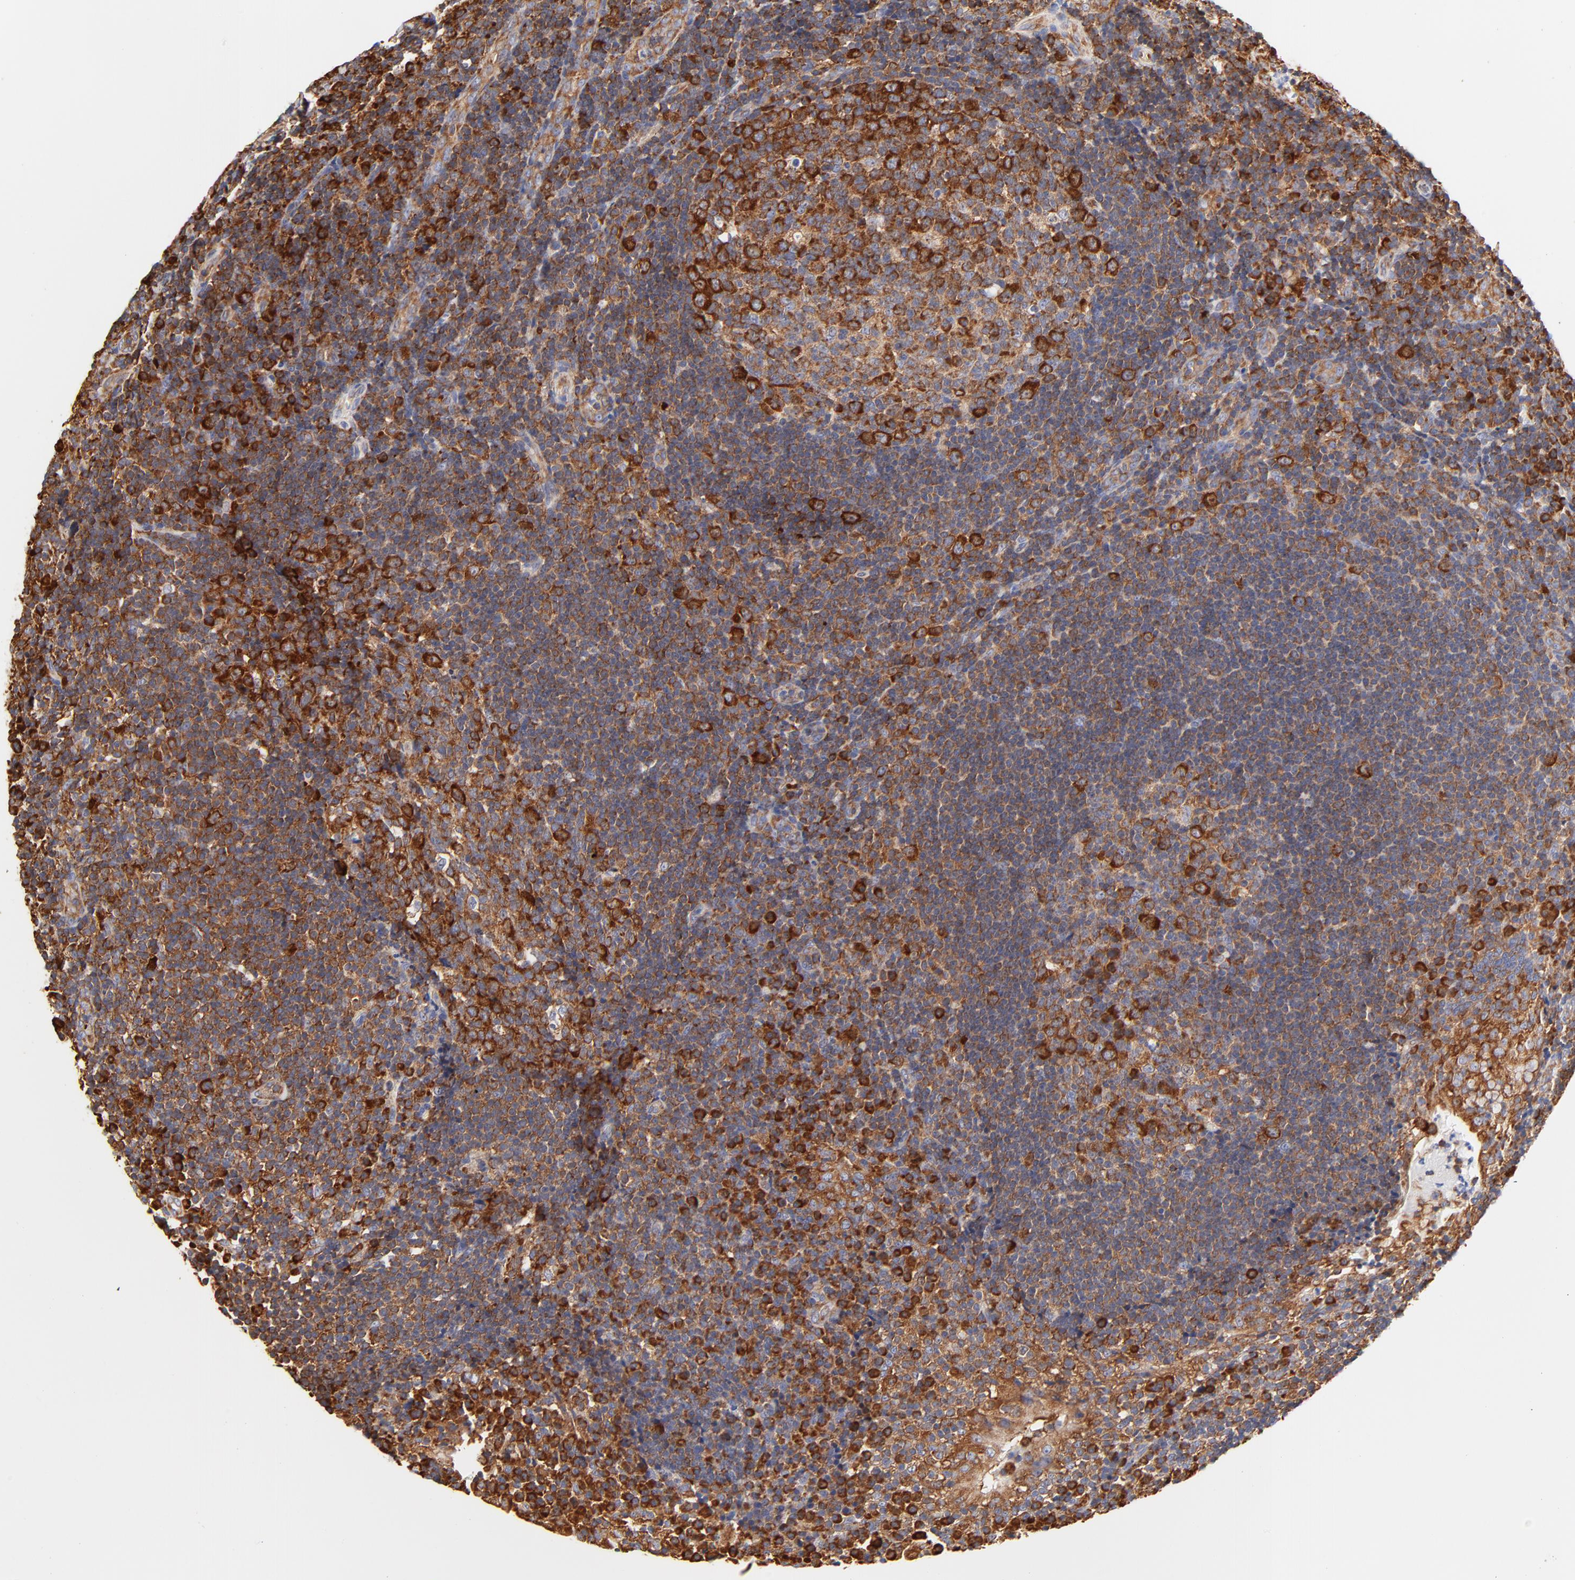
{"staining": {"intensity": "strong", "quantity": ">75%", "location": "cytoplasmic/membranous"}, "tissue": "tonsil", "cell_type": "Germinal center cells", "image_type": "normal", "snomed": [{"axis": "morphology", "description": "Normal tissue, NOS"}, {"axis": "topography", "description": "Tonsil"}], "caption": "Tonsil stained for a protein displays strong cytoplasmic/membranous positivity in germinal center cells. The protein is shown in brown color, while the nuclei are stained blue.", "gene": "RPL27", "patient": {"sex": "female", "age": 40}}